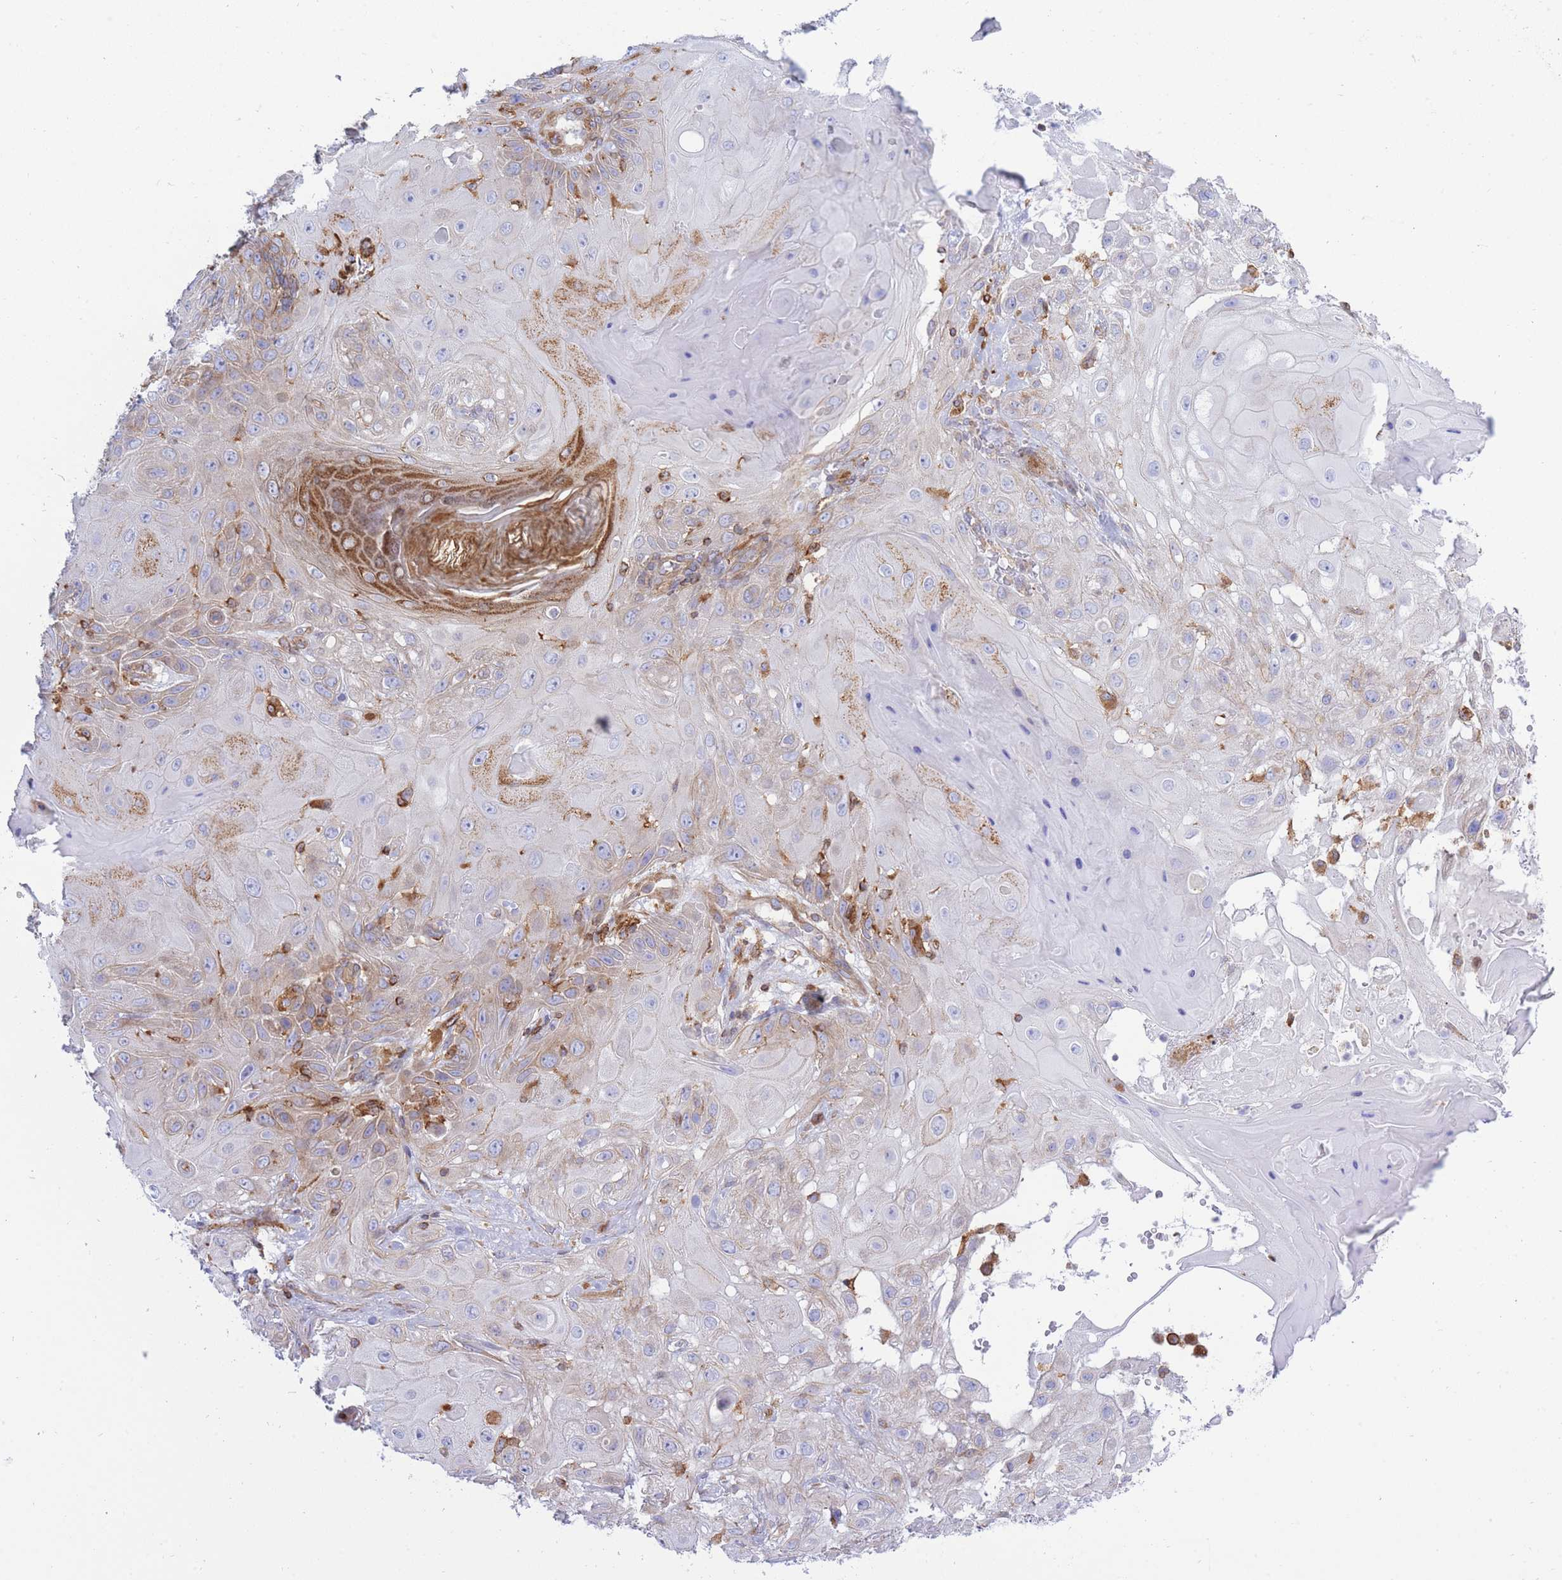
{"staining": {"intensity": "moderate", "quantity": "<25%", "location": "cytoplasmic/membranous"}, "tissue": "skin cancer", "cell_type": "Tumor cells", "image_type": "cancer", "snomed": [{"axis": "morphology", "description": "Normal tissue, NOS"}, {"axis": "morphology", "description": "Squamous cell carcinoma, NOS"}, {"axis": "topography", "description": "Skin"}, {"axis": "topography", "description": "Cartilage tissue"}], "caption": "A brown stain highlights moderate cytoplasmic/membranous staining of a protein in human skin squamous cell carcinoma tumor cells. (DAB IHC, brown staining for protein, blue staining for nuclei).", "gene": "REM1", "patient": {"sex": "female", "age": 79}}